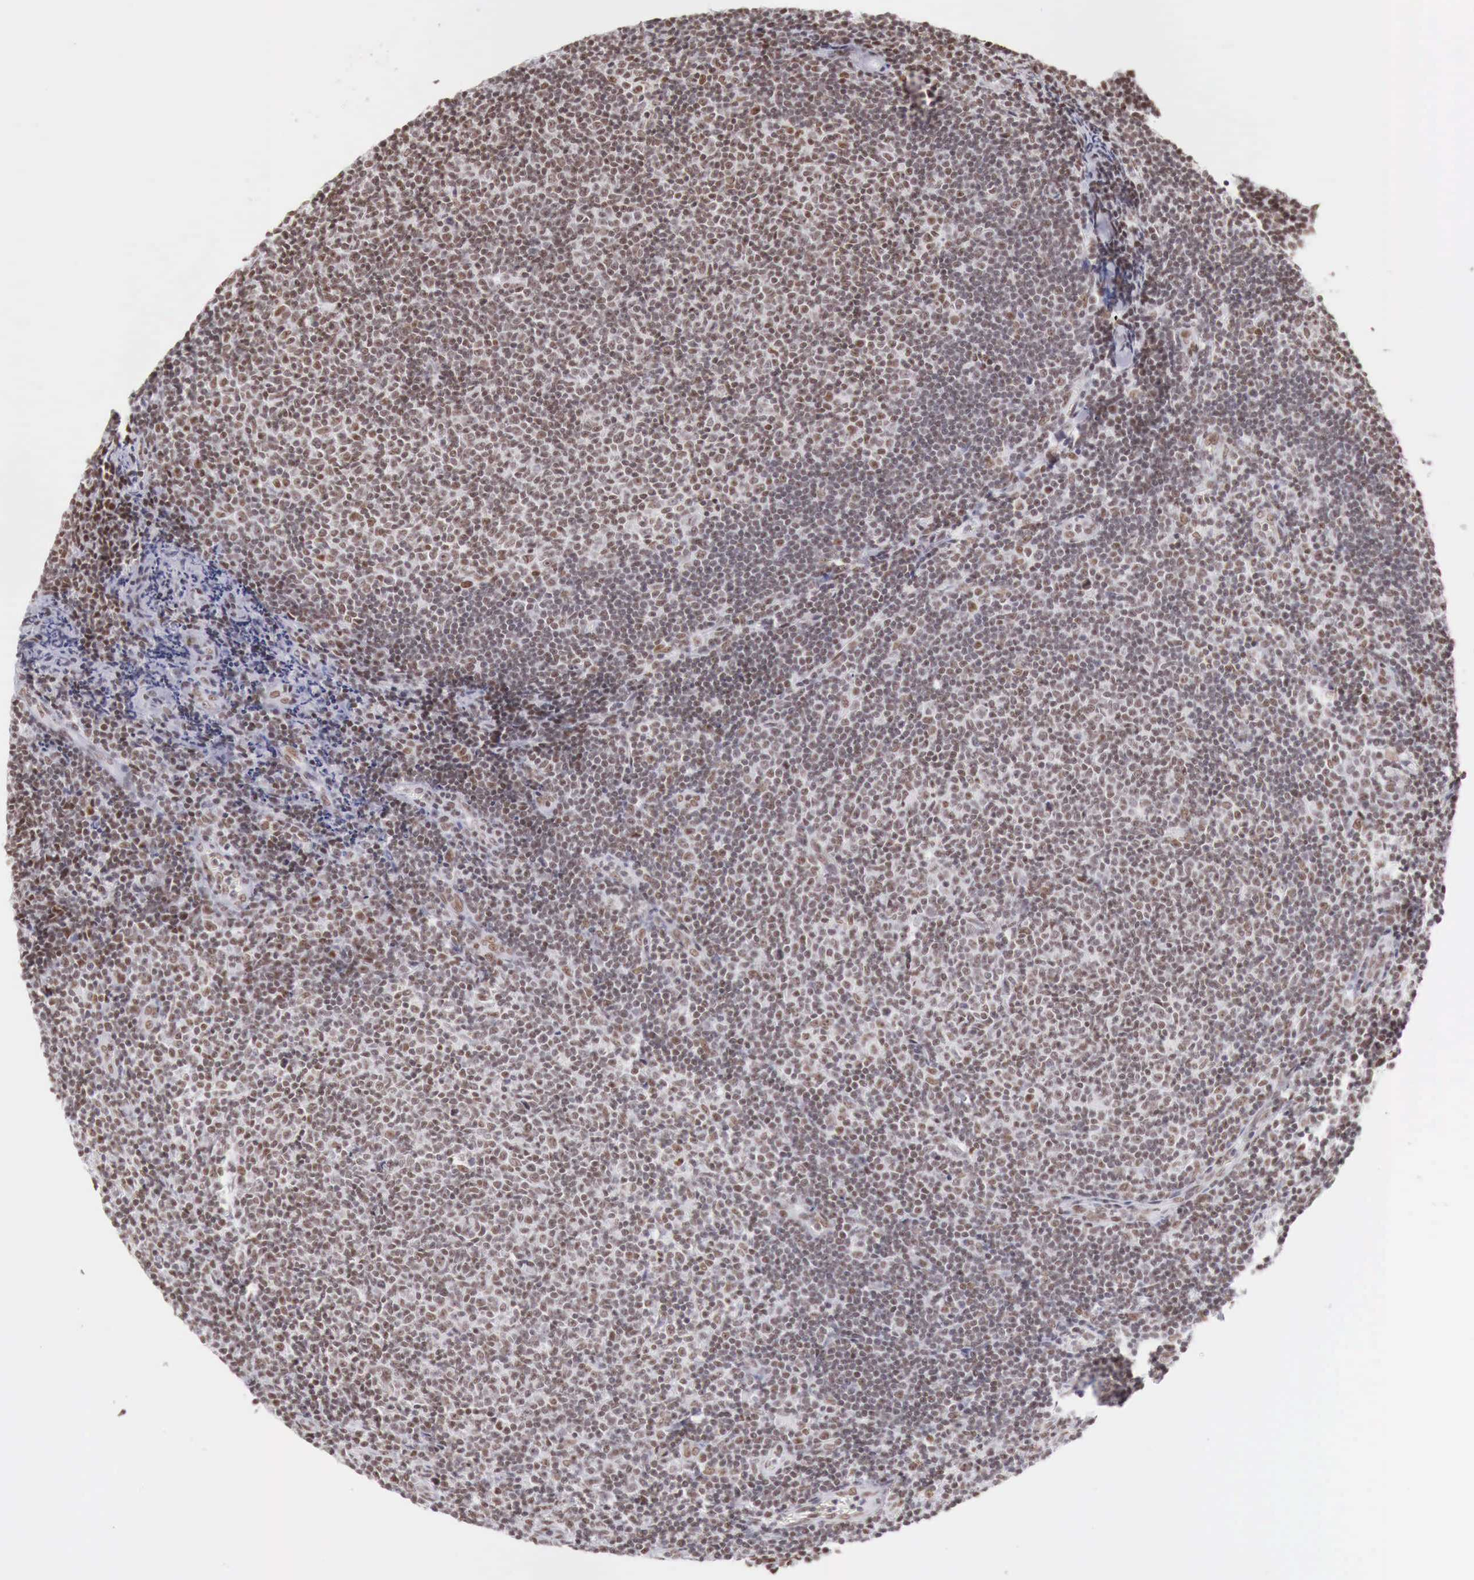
{"staining": {"intensity": "moderate", "quantity": "25%-75%", "location": "cytoplasmic/membranous"}, "tissue": "lymphoma", "cell_type": "Tumor cells", "image_type": "cancer", "snomed": [{"axis": "morphology", "description": "Malignant lymphoma, non-Hodgkin's type, Low grade"}, {"axis": "topography", "description": "Lymph node"}], "caption": "Protein staining of lymphoma tissue displays moderate cytoplasmic/membranous staining in about 25%-75% of tumor cells.", "gene": "PHF14", "patient": {"sex": "male", "age": 49}}